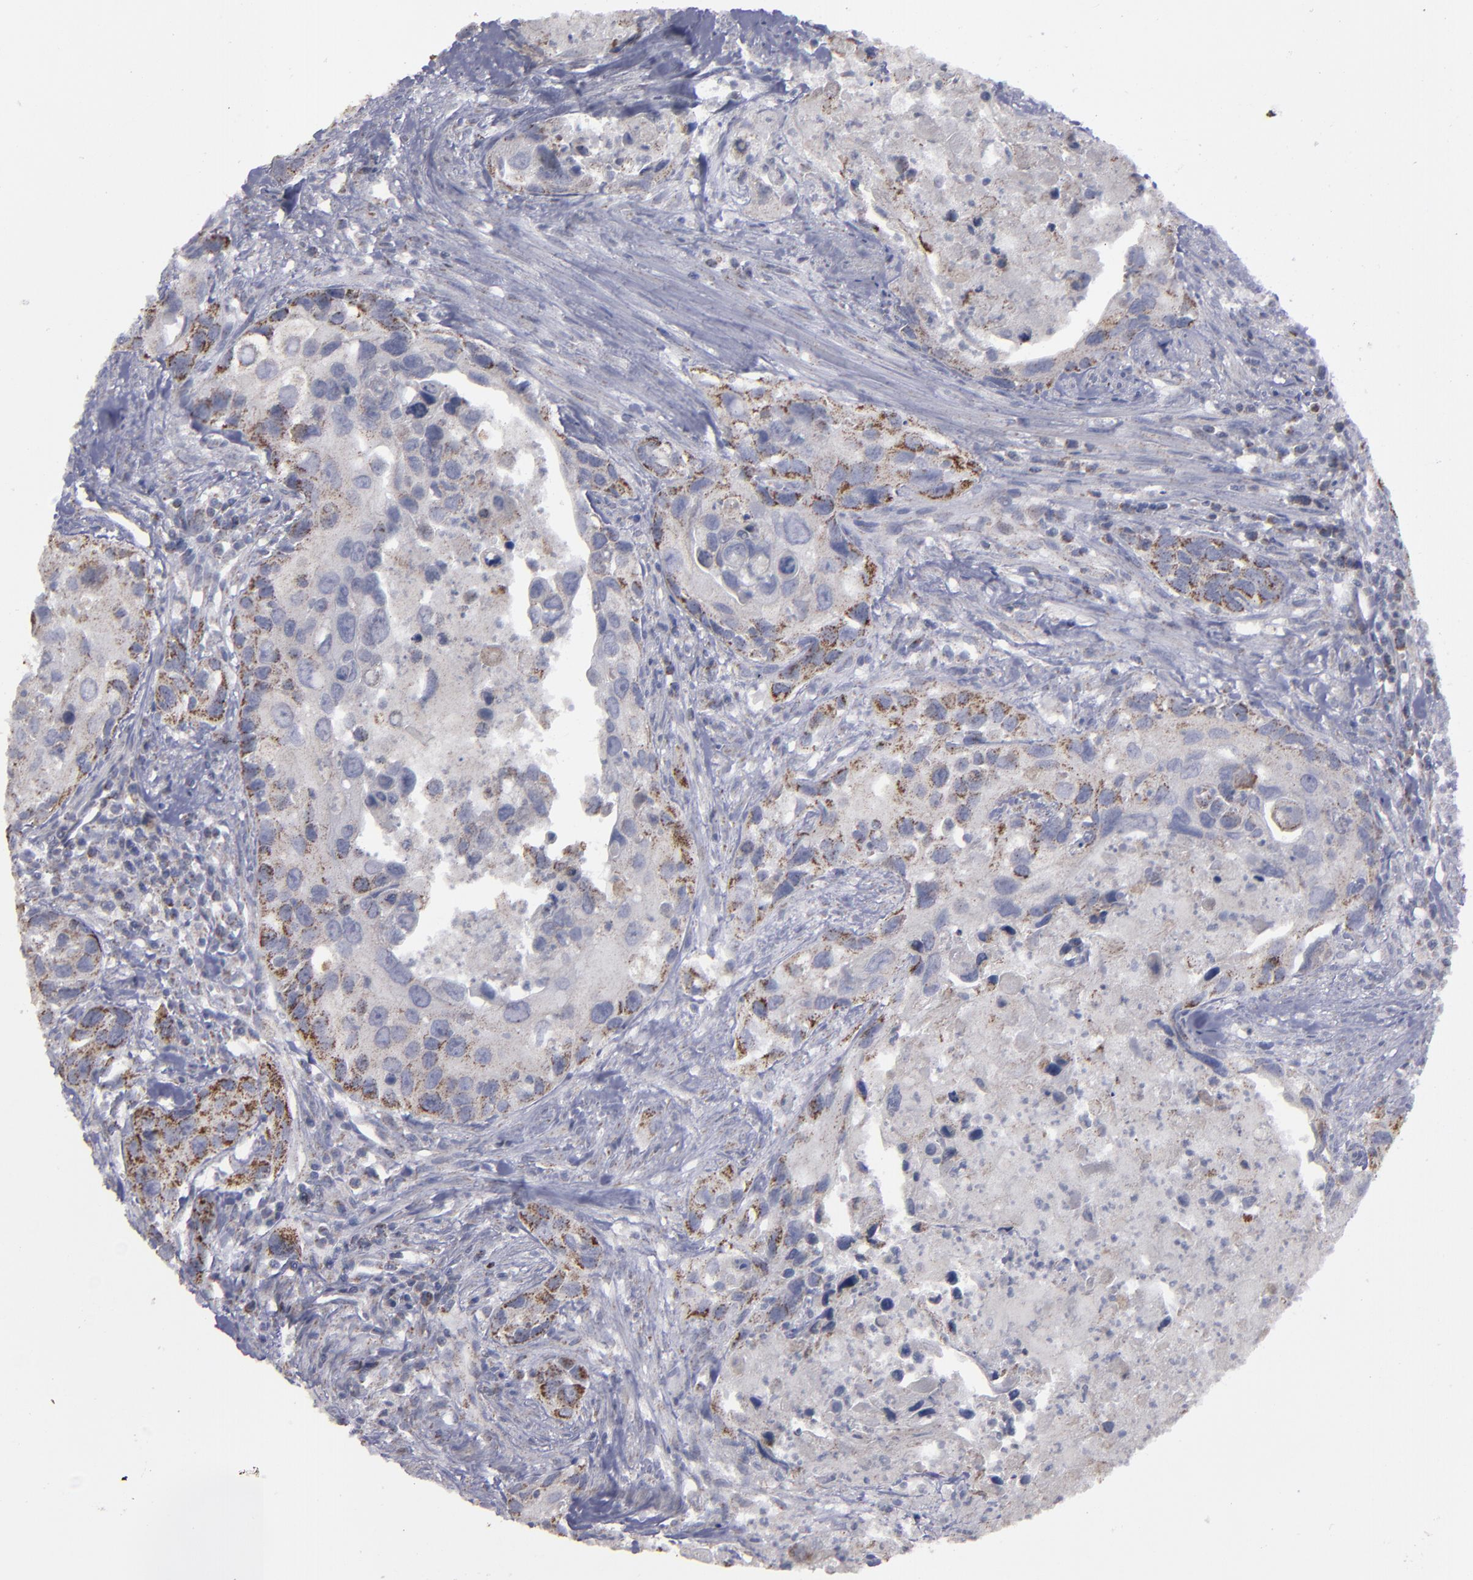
{"staining": {"intensity": "moderate", "quantity": ">75%", "location": "cytoplasmic/membranous"}, "tissue": "urothelial cancer", "cell_type": "Tumor cells", "image_type": "cancer", "snomed": [{"axis": "morphology", "description": "Urothelial carcinoma, High grade"}, {"axis": "topography", "description": "Urinary bladder"}], "caption": "An image of high-grade urothelial carcinoma stained for a protein demonstrates moderate cytoplasmic/membranous brown staining in tumor cells.", "gene": "MYOM2", "patient": {"sex": "male", "age": 71}}